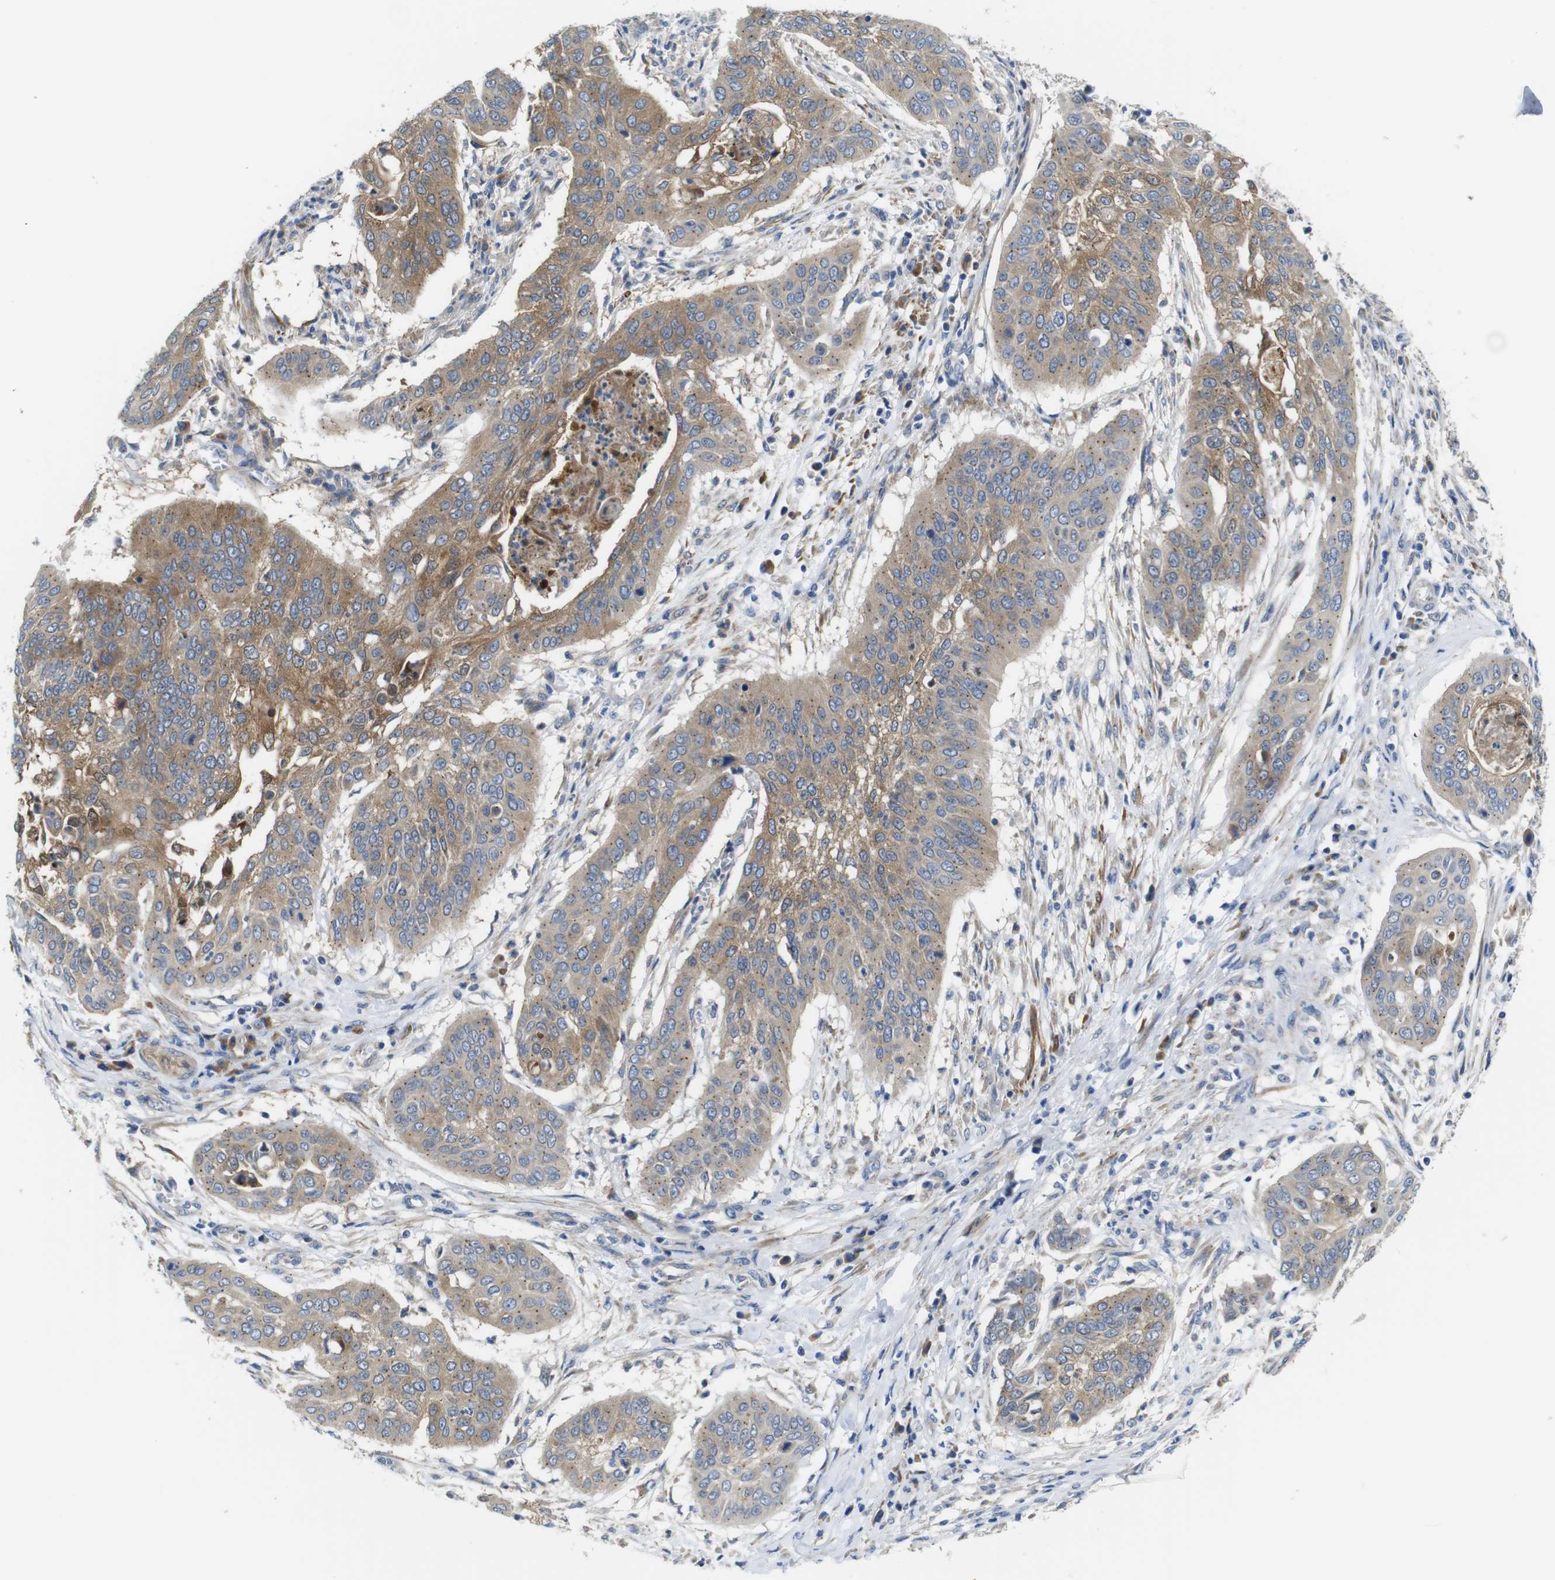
{"staining": {"intensity": "moderate", "quantity": ">75%", "location": "cytoplasmic/membranous"}, "tissue": "cervical cancer", "cell_type": "Tumor cells", "image_type": "cancer", "snomed": [{"axis": "morphology", "description": "Squamous cell carcinoma, NOS"}, {"axis": "topography", "description": "Cervix"}], "caption": "Squamous cell carcinoma (cervical) tissue exhibits moderate cytoplasmic/membranous expression in approximately >75% of tumor cells, visualized by immunohistochemistry.", "gene": "DDRGK1", "patient": {"sex": "female", "age": 39}}